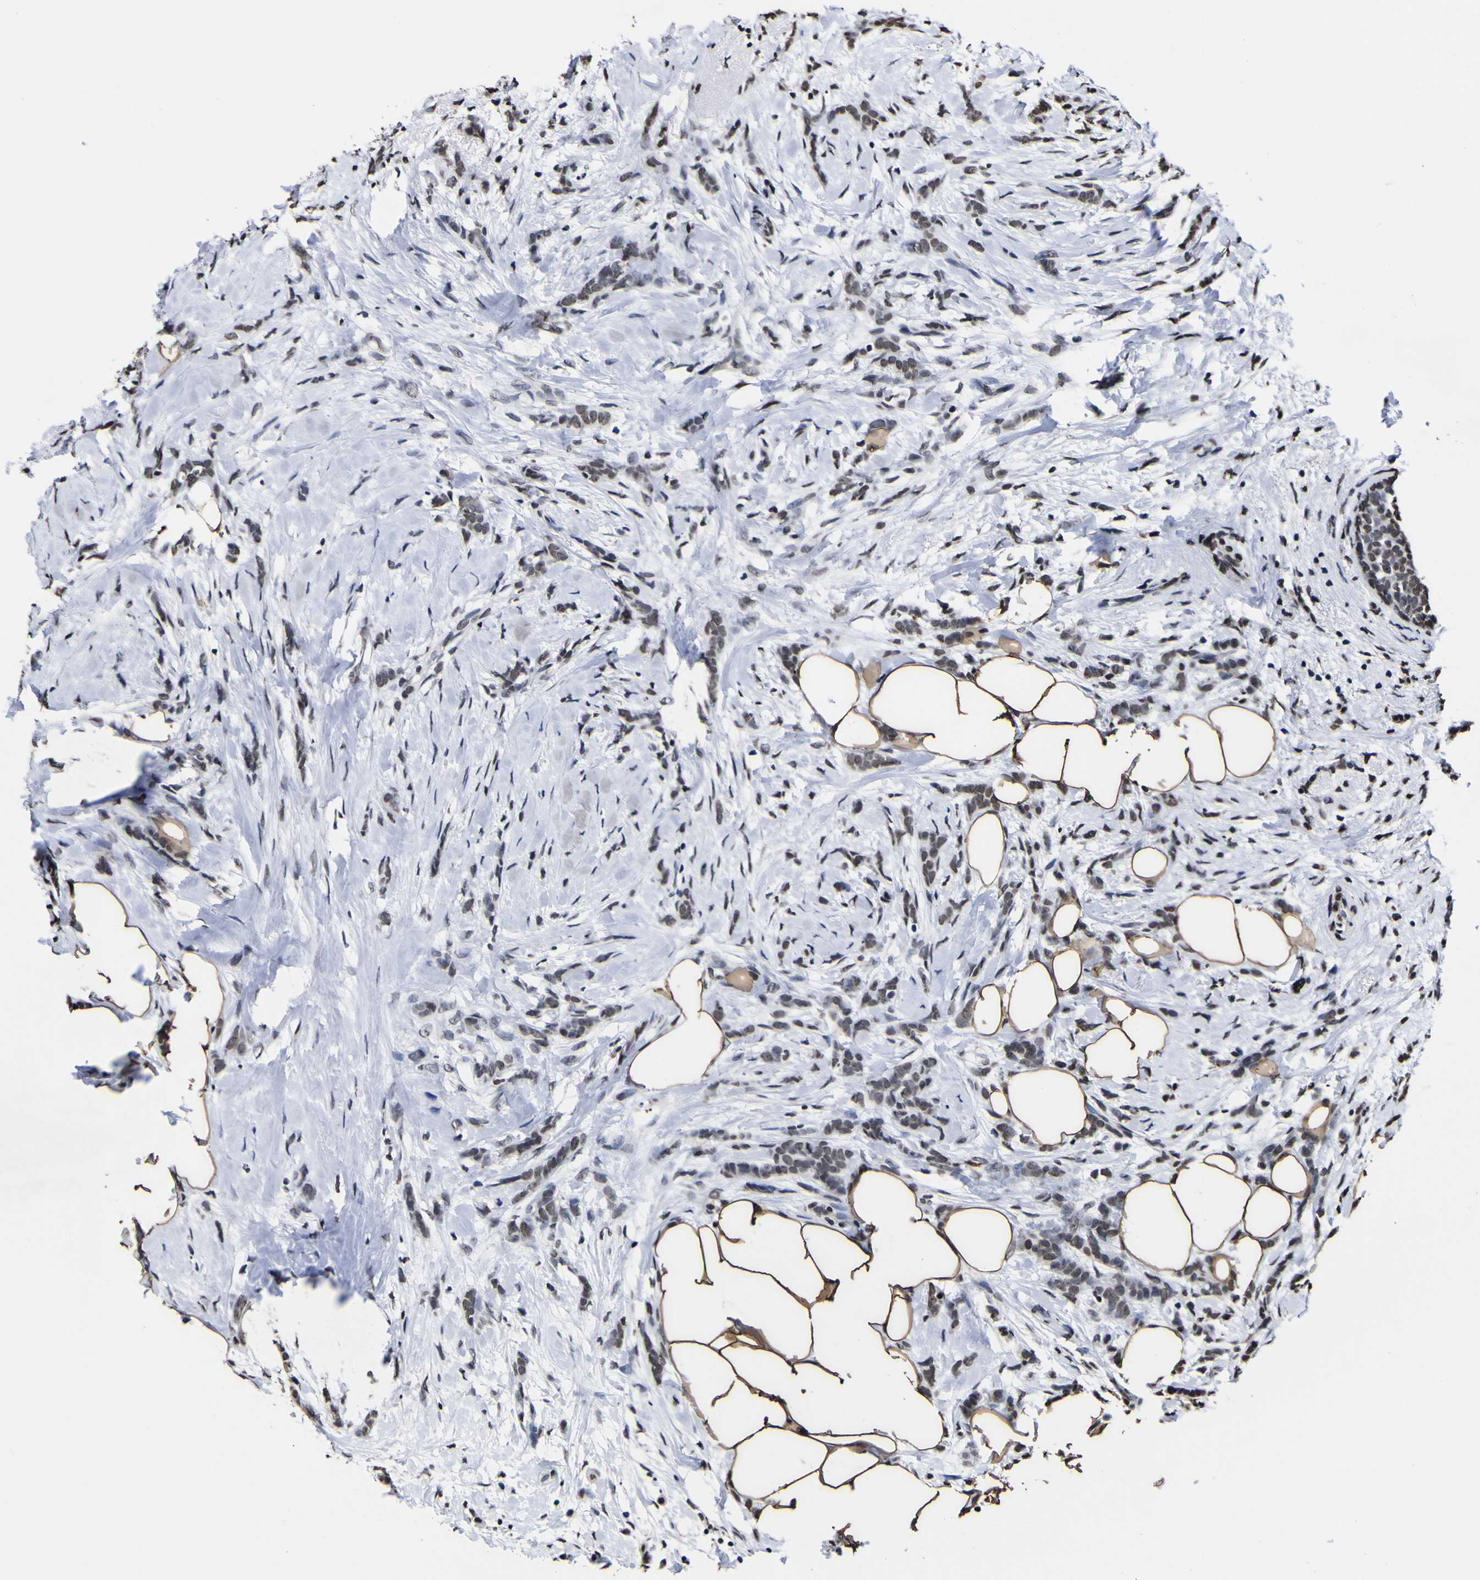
{"staining": {"intensity": "moderate", "quantity": "25%-75%", "location": "nuclear"}, "tissue": "breast cancer", "cell_type": "Tumor cells", "image_type": "cancer", "snomed": [{"axis": "morphology", "description": "Lobular carcinoma, in situ"}, {"axis": "morphology", "description": "Lobular carcinoma"}, {"axis": "topography", "description": "Breast"}], "caption": "A medium amount of moderate nuclear staining is appreciated in about 25%-75% of tumor cells in breast cancer (lobular carcinoma) tissue.", "gene": "PIAS1", "patient": {"sex": "female", "age": 41}}